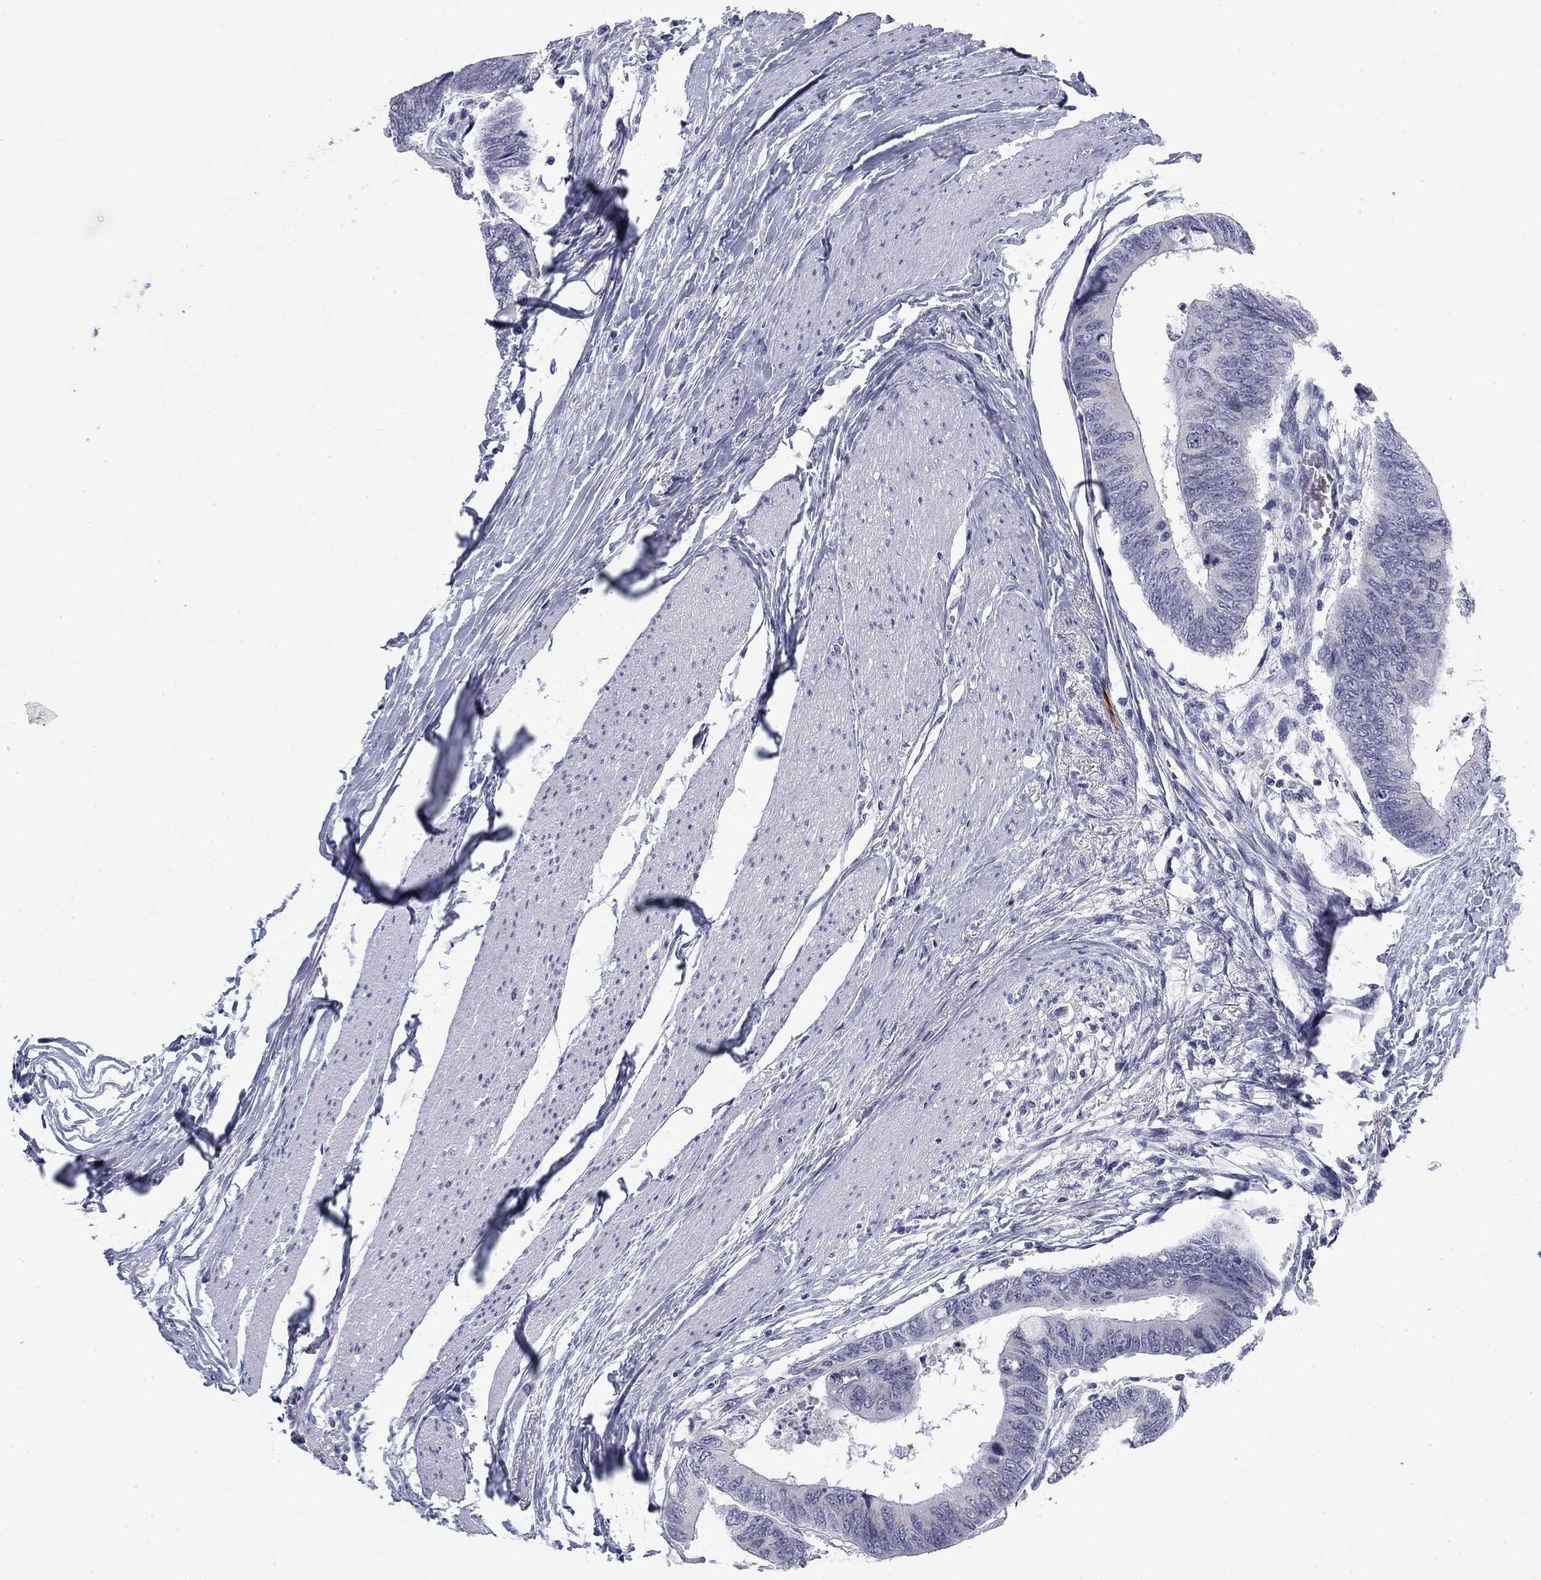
{"staining": {"intensity": "negative", "quantity": "none", "location": "none"}, "tissue": "colorectal cancer", "cell_type": "Tumor cells", "image_type": "cancer", "snomed": [{"axis": "morphology", "description": "Normal tissue, NOS"}, {"axis": "morphology", "description": "Adenocarcinoma, NOS"}, {"axis": "topography", "description": "Rectum"}, {"axis": "topography", "description": "Peripheral nerve tissue"}], "caption": "DAB (3,3'-diaminobenzidine) immunohistochemical staining of colorectal cancer reveals no significant staining in tumor cells.", "gene": "PRPH", "patient": {"sex": "male", "age": 92}}